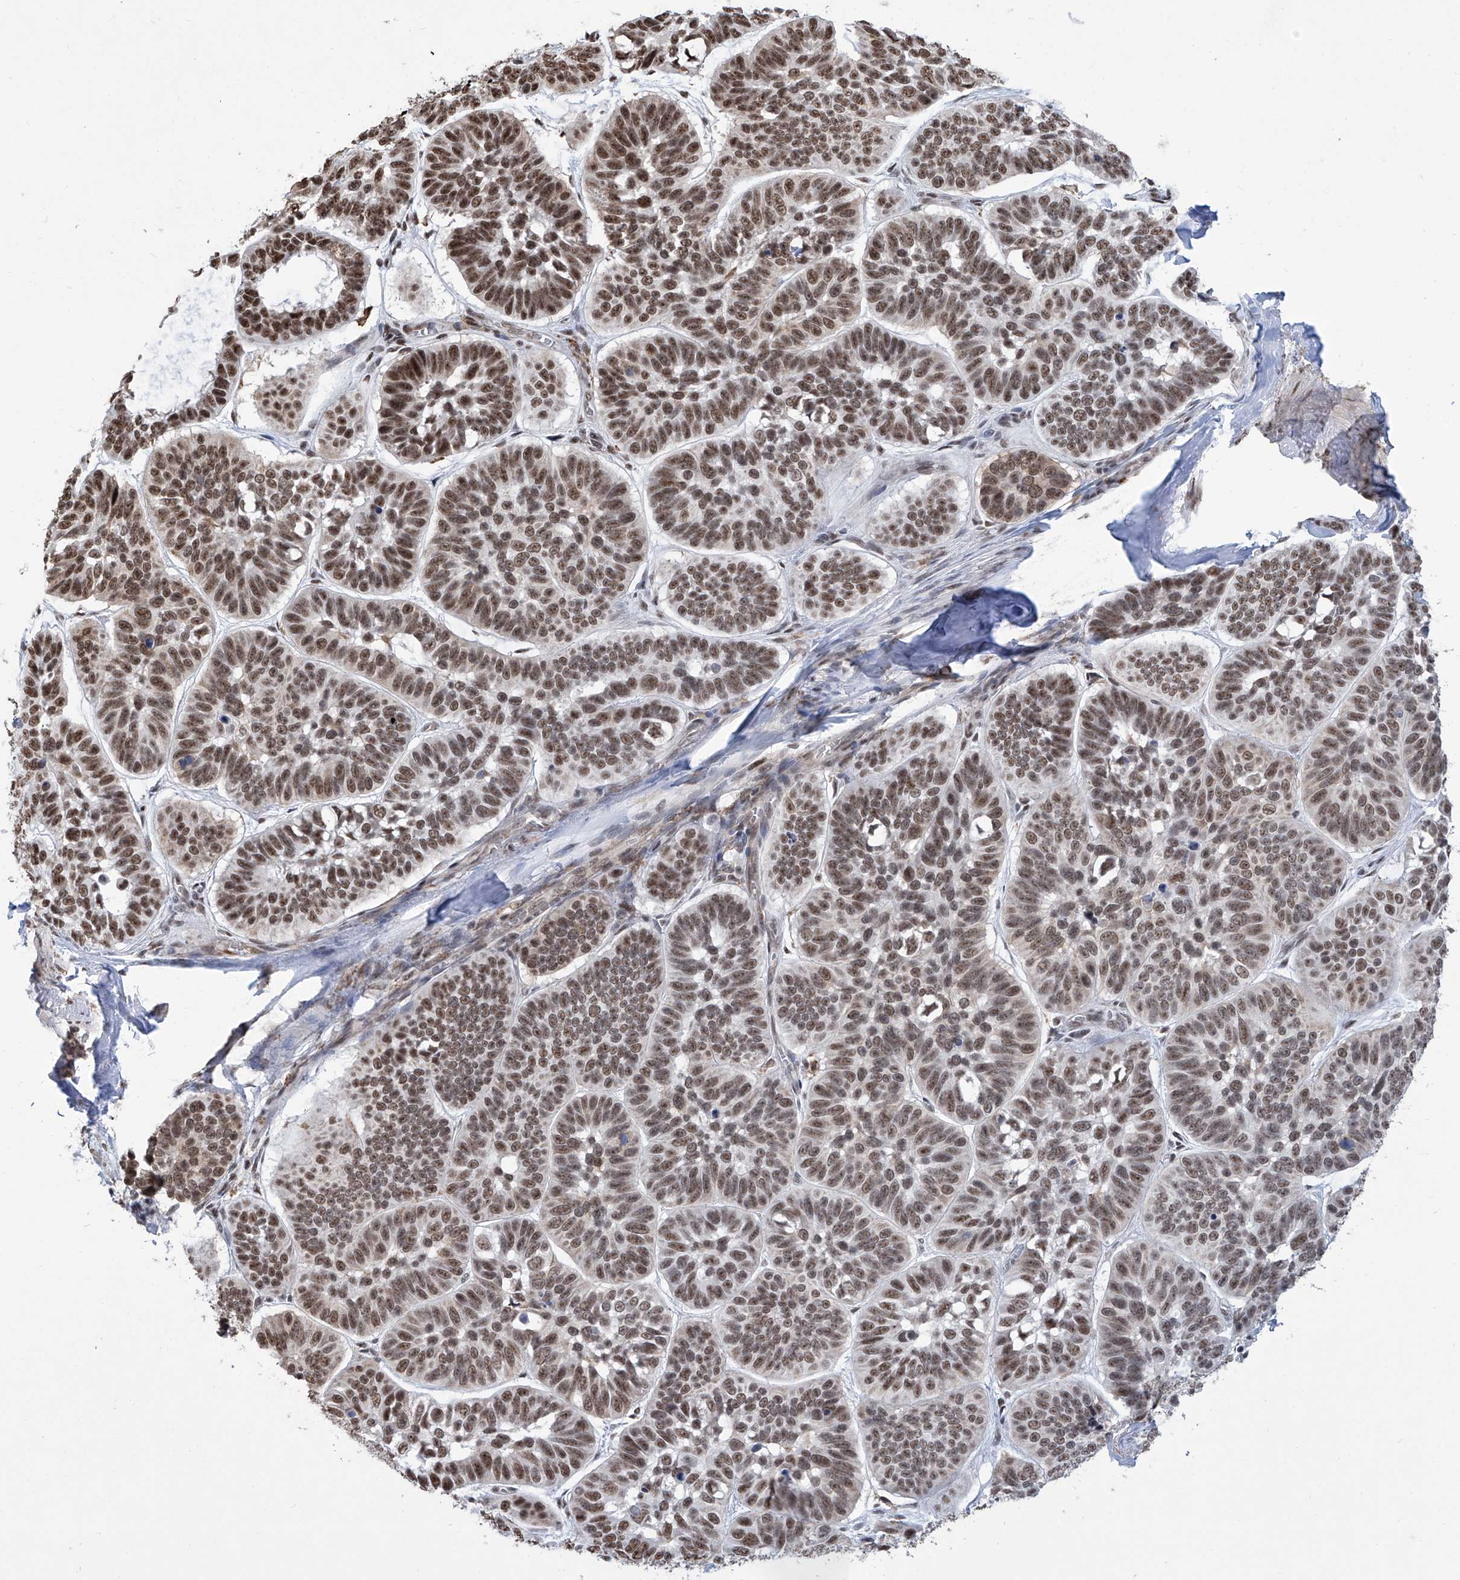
{"staining": {"intensity": "moderate", "quantity": ">75%", "location": "nuclear"}, "tissue": "skin cancer", "cell_type": "Tumor cells", "image_type": "cancer", "snomed": [{"axis": "morphology", "description": "Basal cell carcinoma"}, {"axis": "topography", "description": "Skin"}], "caption": "The immunohistochemical stain shows moderate nuclear positivity in tumor cells of skin cancer (basal cell carcinoma) tissue.", "gene": "FBXL4", "patient": {"sex": "male", "age": 62}}